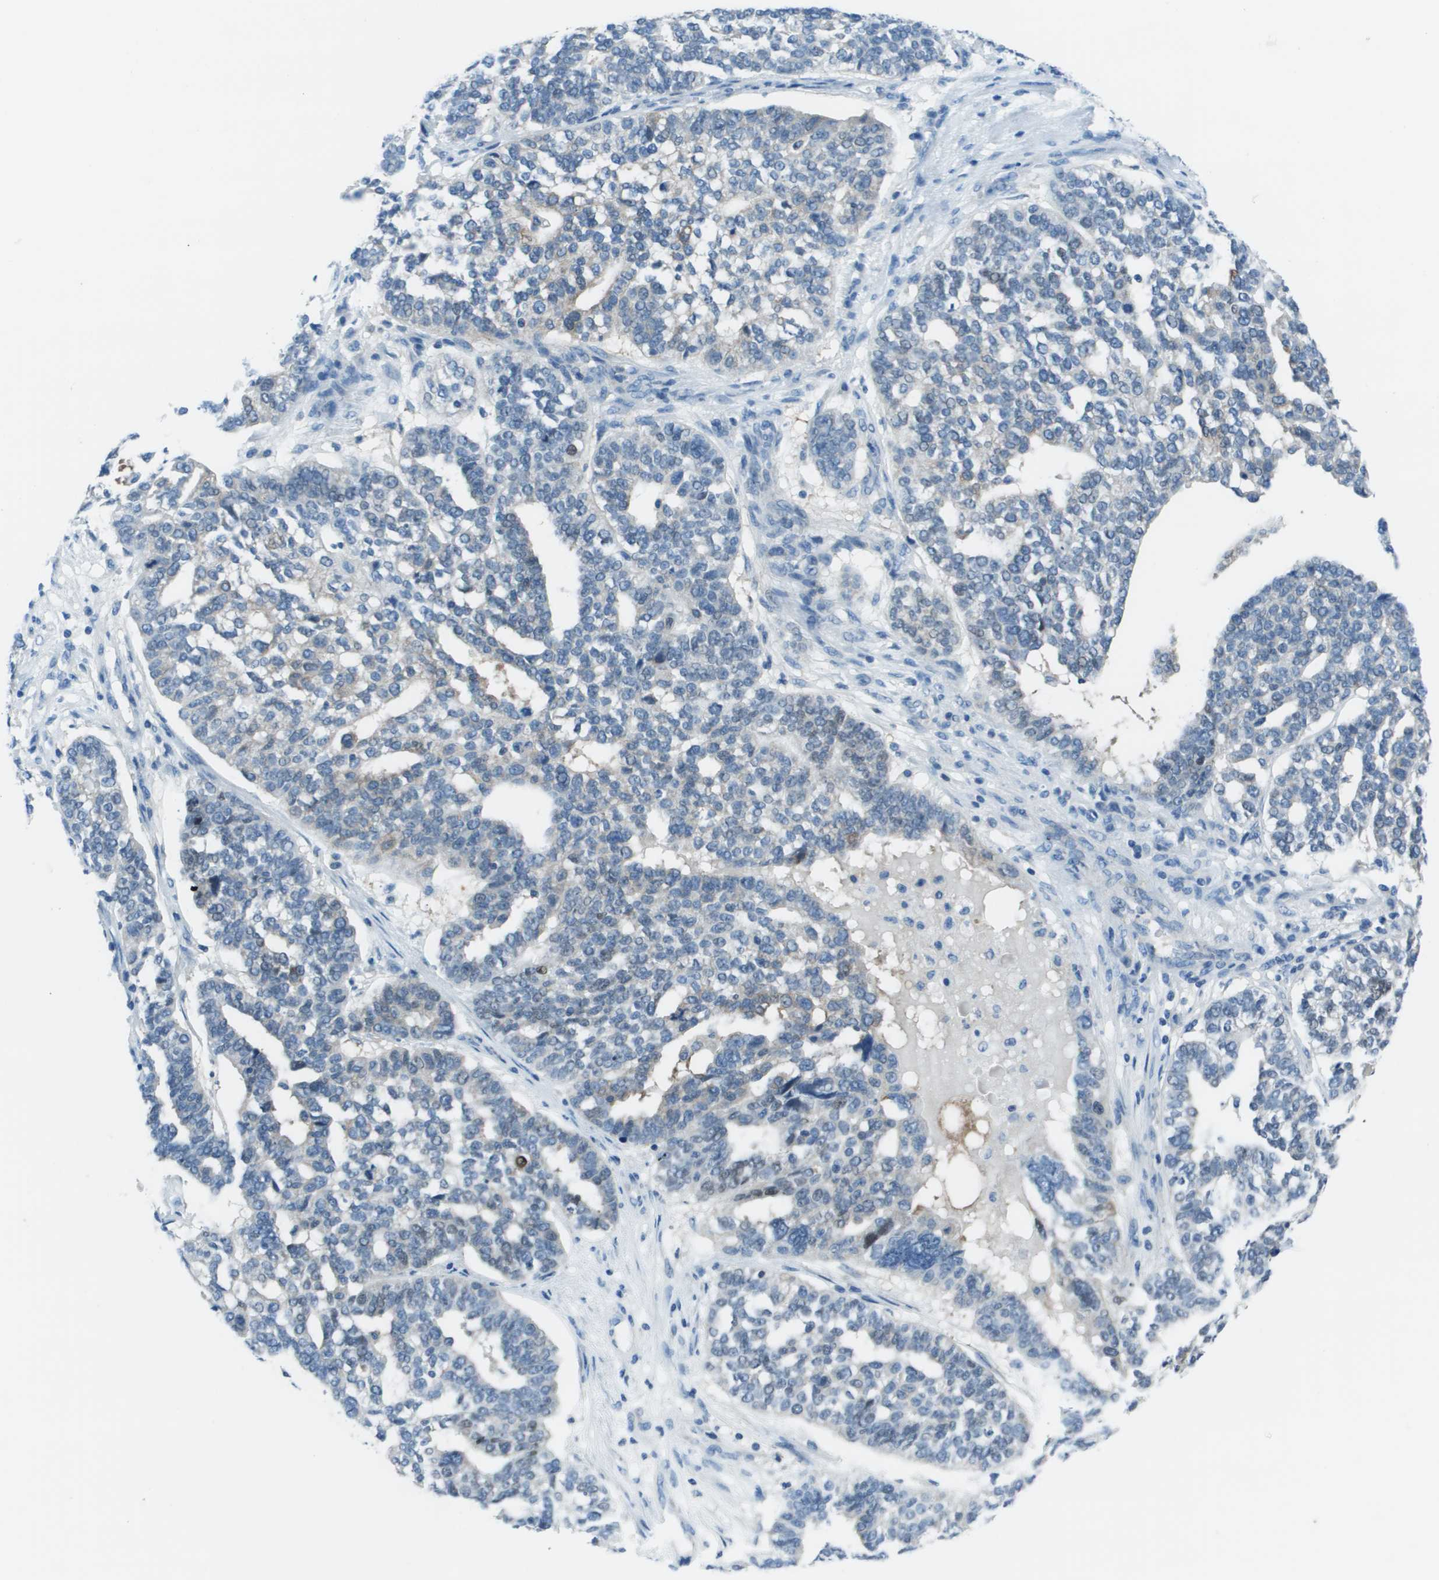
{"staining": {"intensity": "negative", "quantity": "none", "location": "none"}, "tissue": "ovarian cancer", "cell_type": "Tumor cells", "image_type": "cancer", "snomed": [{"axis": "morphology", "description": "Cystadenocarcinoma, serous, NOS"}, {"axis": "topography", "description": "Ovary"}], "caption": "IHC of serous cystadenocarcinoma (ovarian) exhibits no positivity in tumor cells.", "gene": "STIP1", "patient": {"sex": "female", "age": 59}}